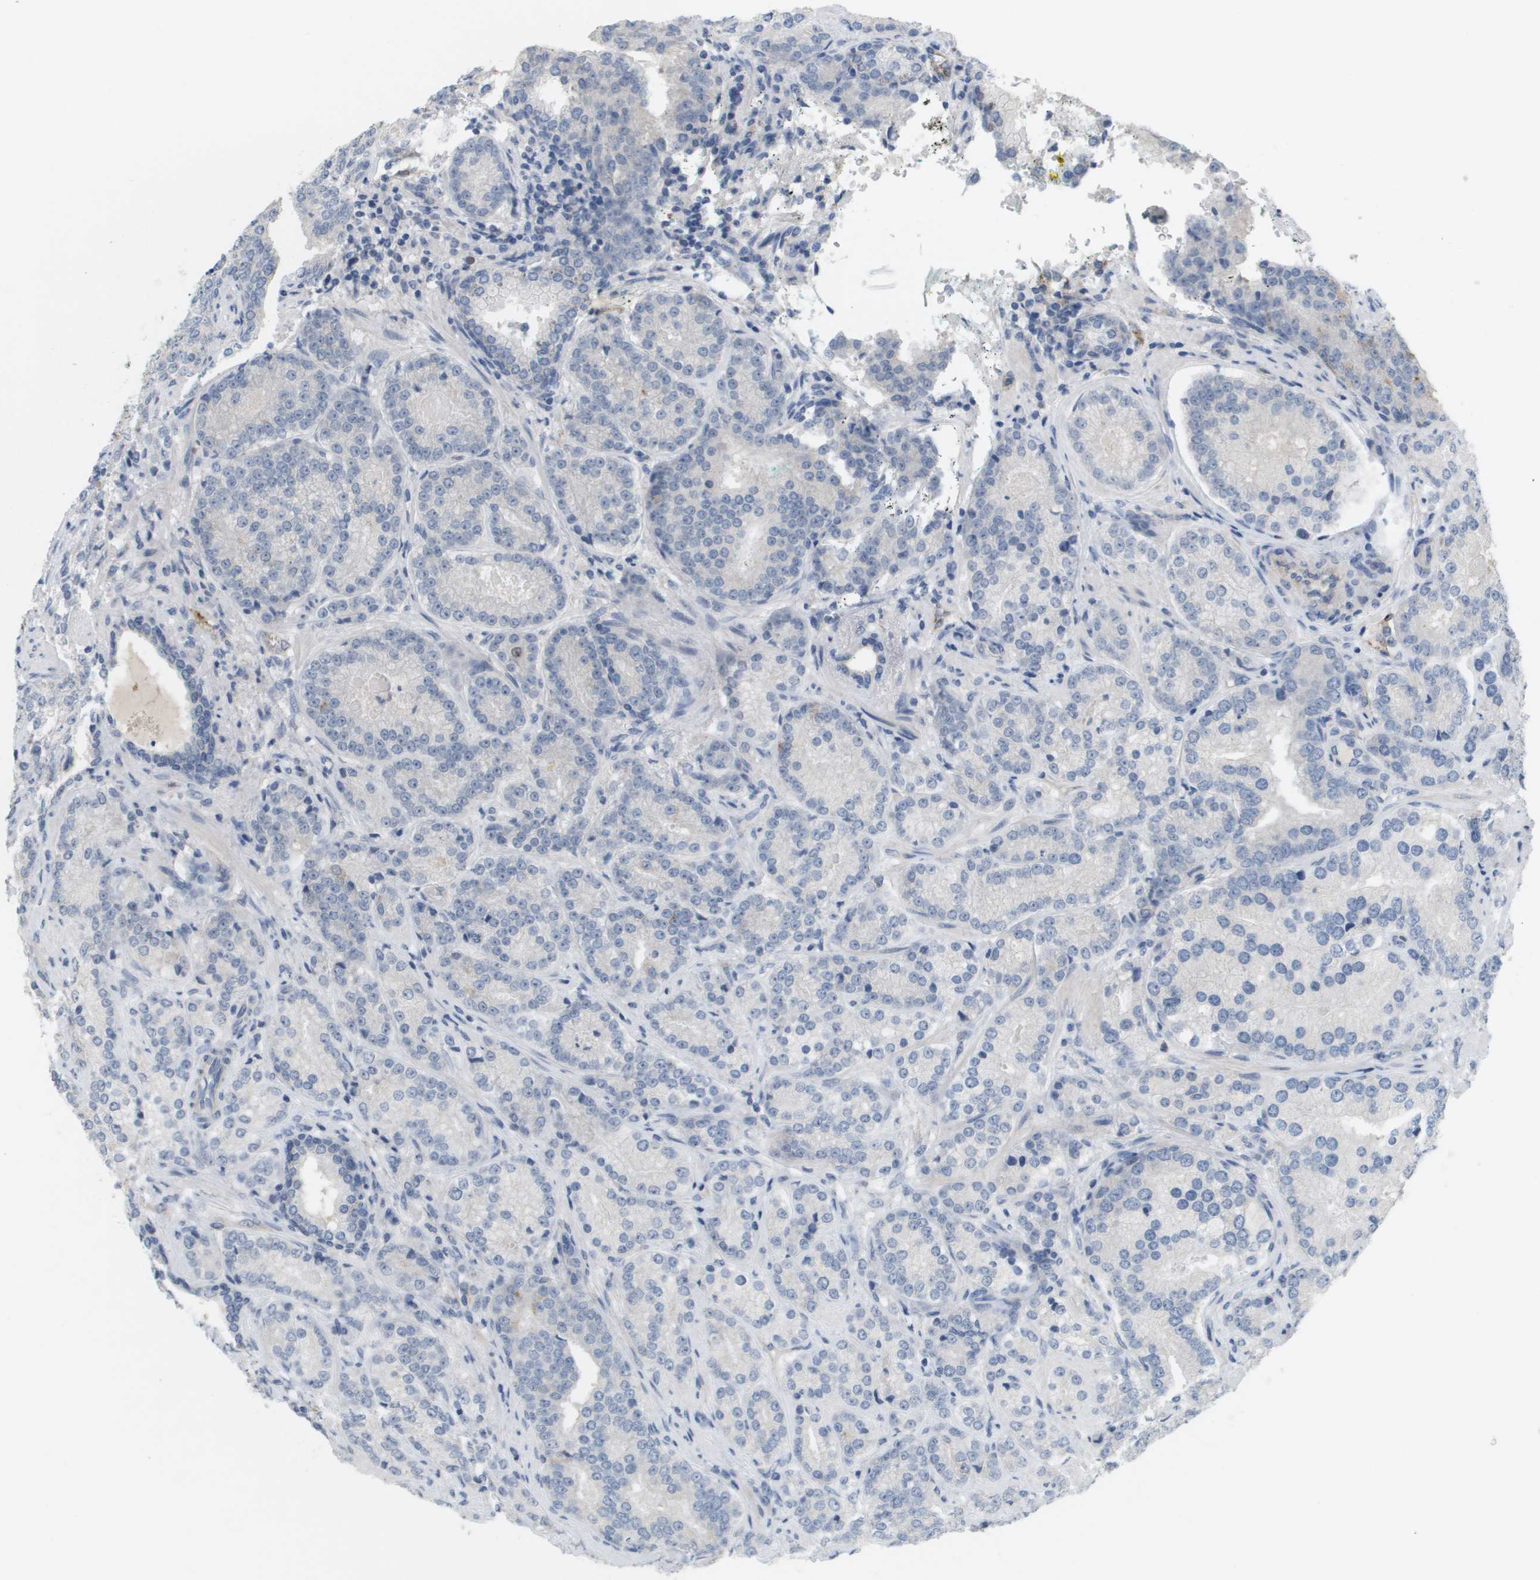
{"staining": {"intensity": "negative", "quantity": "none", "location": "none"}, "tissue": "prostate cancer", "cell_type": "Tumor cells", "image_type": "cancer", "snomed": [{"axis": "morphology", "description": "Adenocarcinoma, High grade"}, {"axis": "topography", "description": "Prostate"}], "caption": "Immunohistochemistry micrograph of adenocarcinoma (high-grade) (prostate) stained for a protein (brown), which displays no staining in tumor cells. Brightfield microscopy of immunohistochemistry stained with DAB (3,3'-diaminobenzidine) (brown) and hematoxylin (blue), captured at high magnification.", "gene": "ANGPT2", "patient": {"sex": "male", "age": 61}}